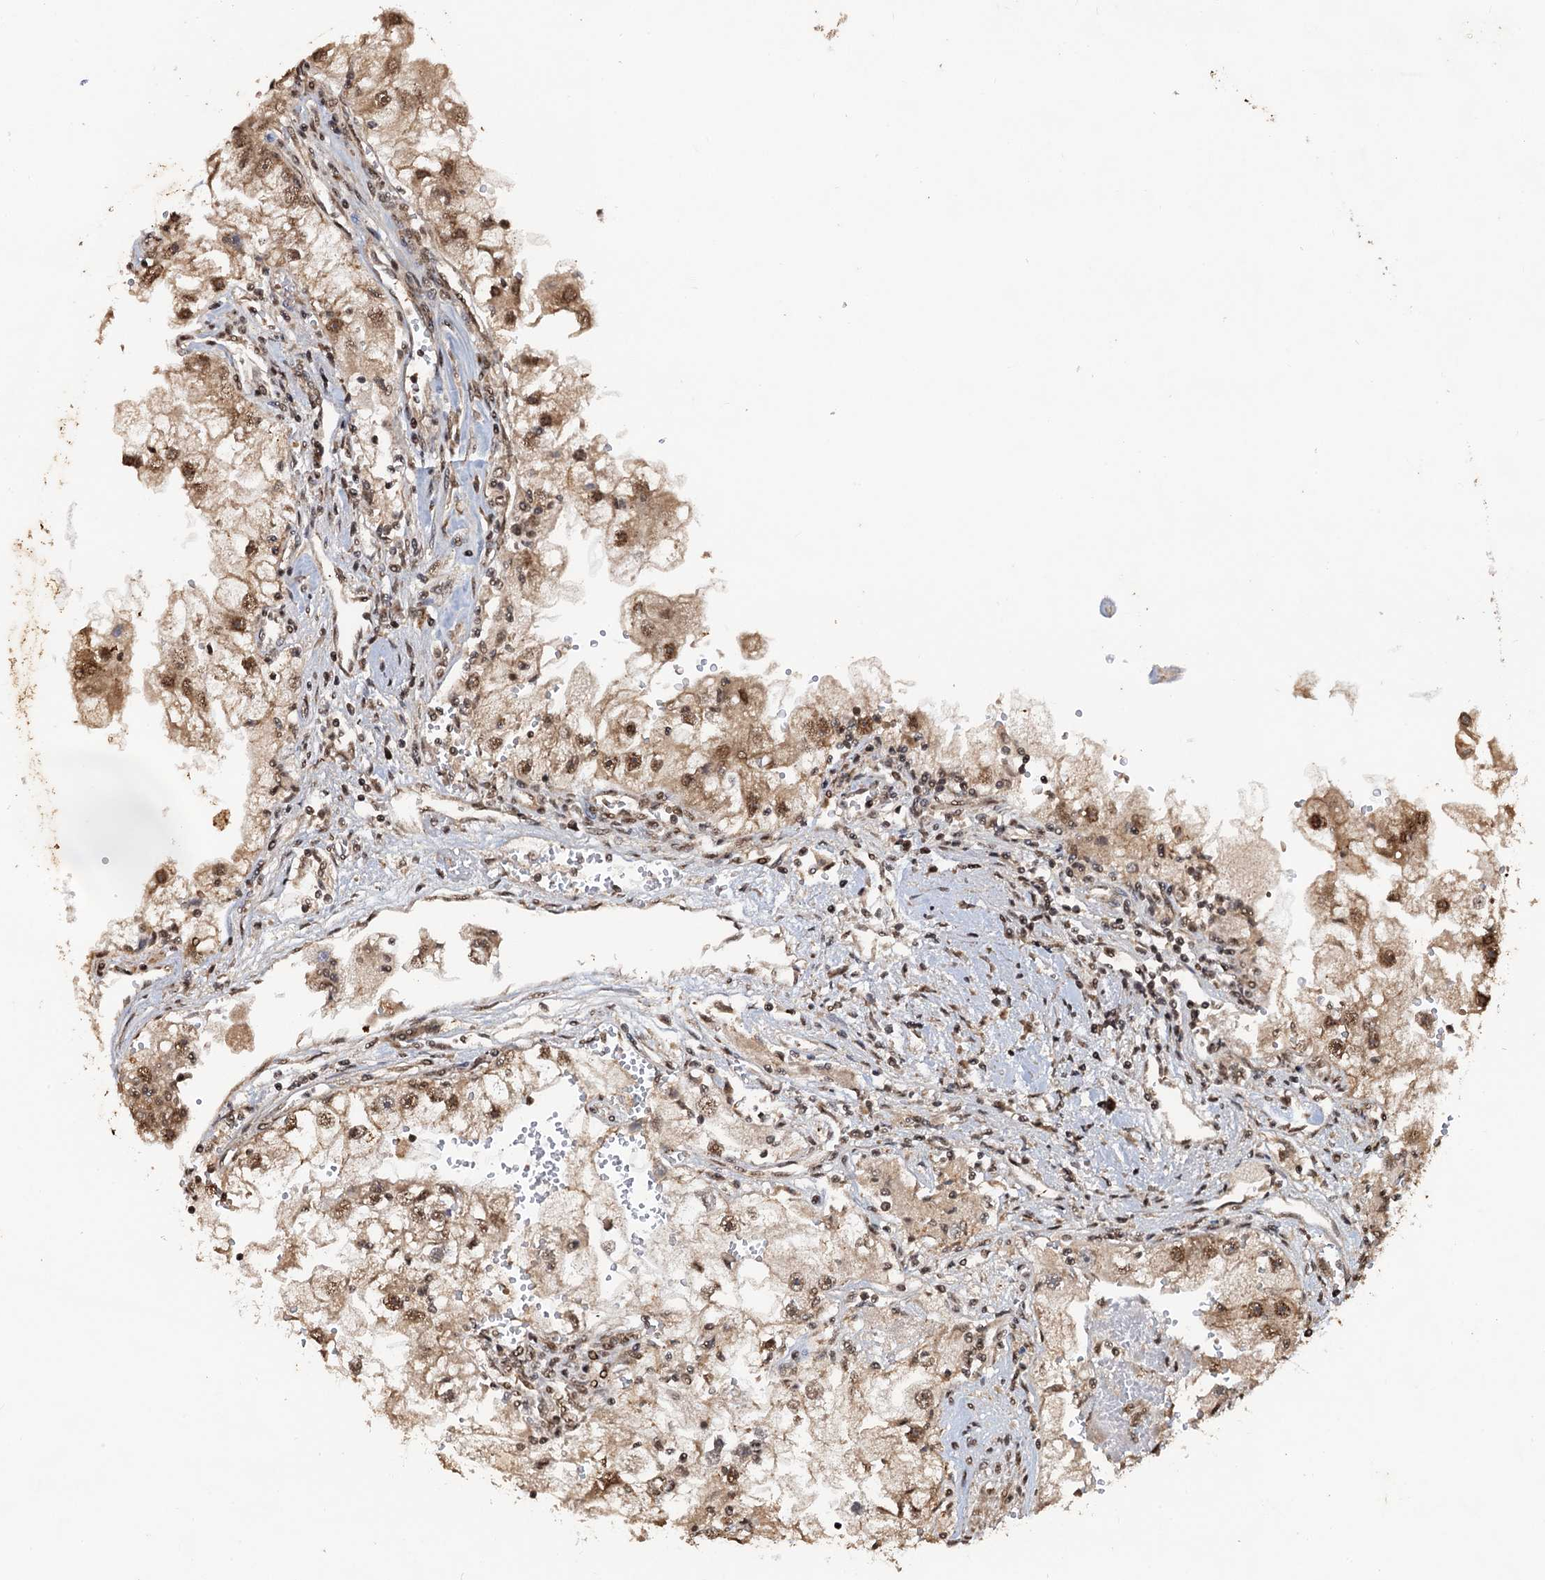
{"staining": {"intensity": "moderate", "quantity": ">75%", "location": "nuclear"}, "tissue": "renal cancer", "cell_type": "Tumor cells", "image_type": "cancer", "snomed": [{"axis": "morphology", "description": "Adenocarcinoma, NOS"}, {"axis": "topography", "description": "Kidney"}], "caption": "Tumor cells show moderate nuclear expression in approximately >75% of cells in renal cancer (adenocarcinoma).", "gene": "REP15", "patient": {"sex": "male", "age": 63}}